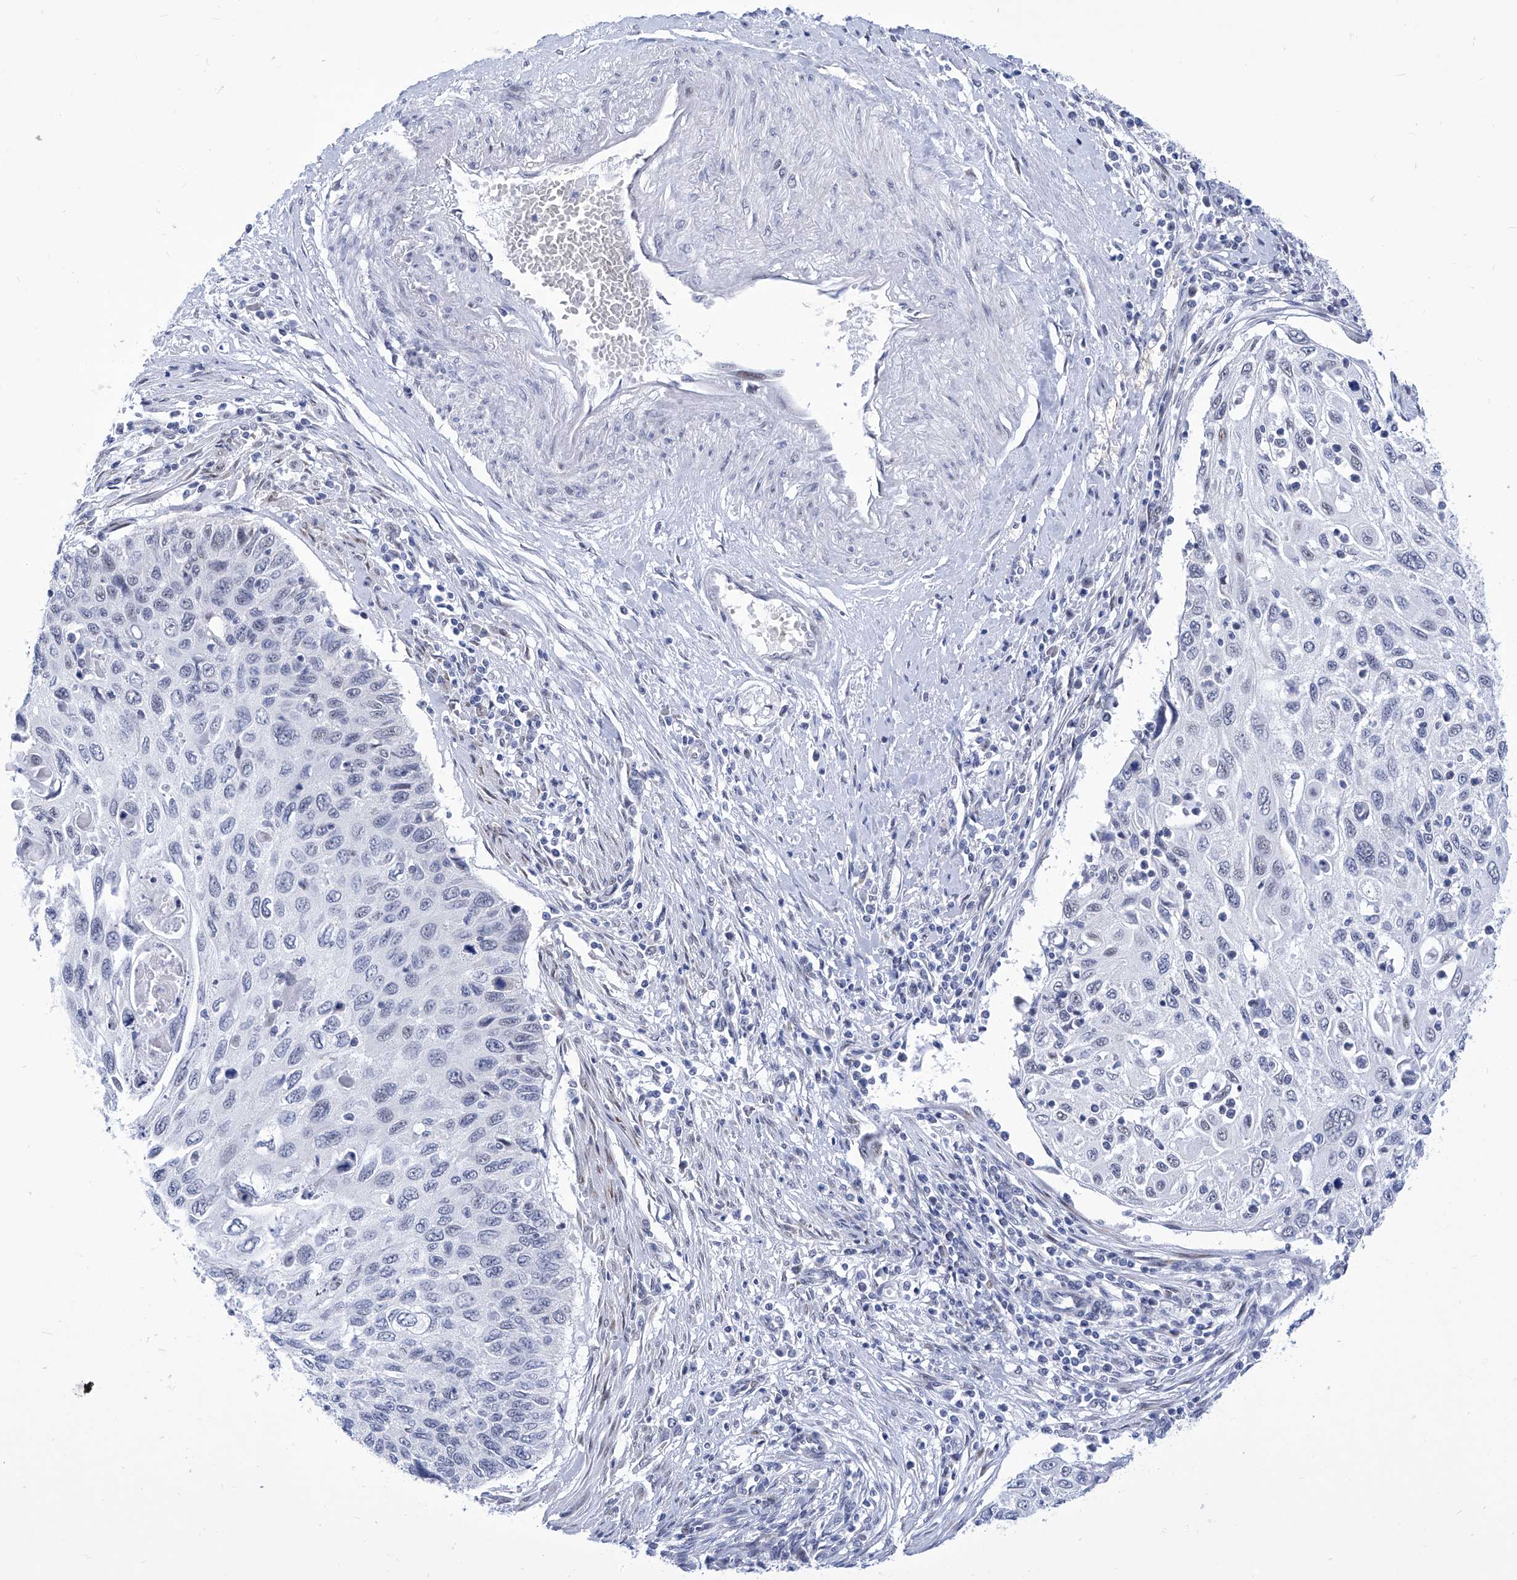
{"staining": {"intensity": "negative", "quantity": "none", "location": "none"}, "tissue": "cervical cancer", "cell_type": "Tumor cells", "image_type": "cancer", "snomed": [{"axis": "morphology", "description": "Squamous cell carcinoma, NOS"}, {"axis": "topography", "description": "Cervix"}], "caption": "Tumor cells show no significant expression in cervical squamous cell carcinoma.", "gene": "SART1", "patient": {"sex": "female", "age": 70}}